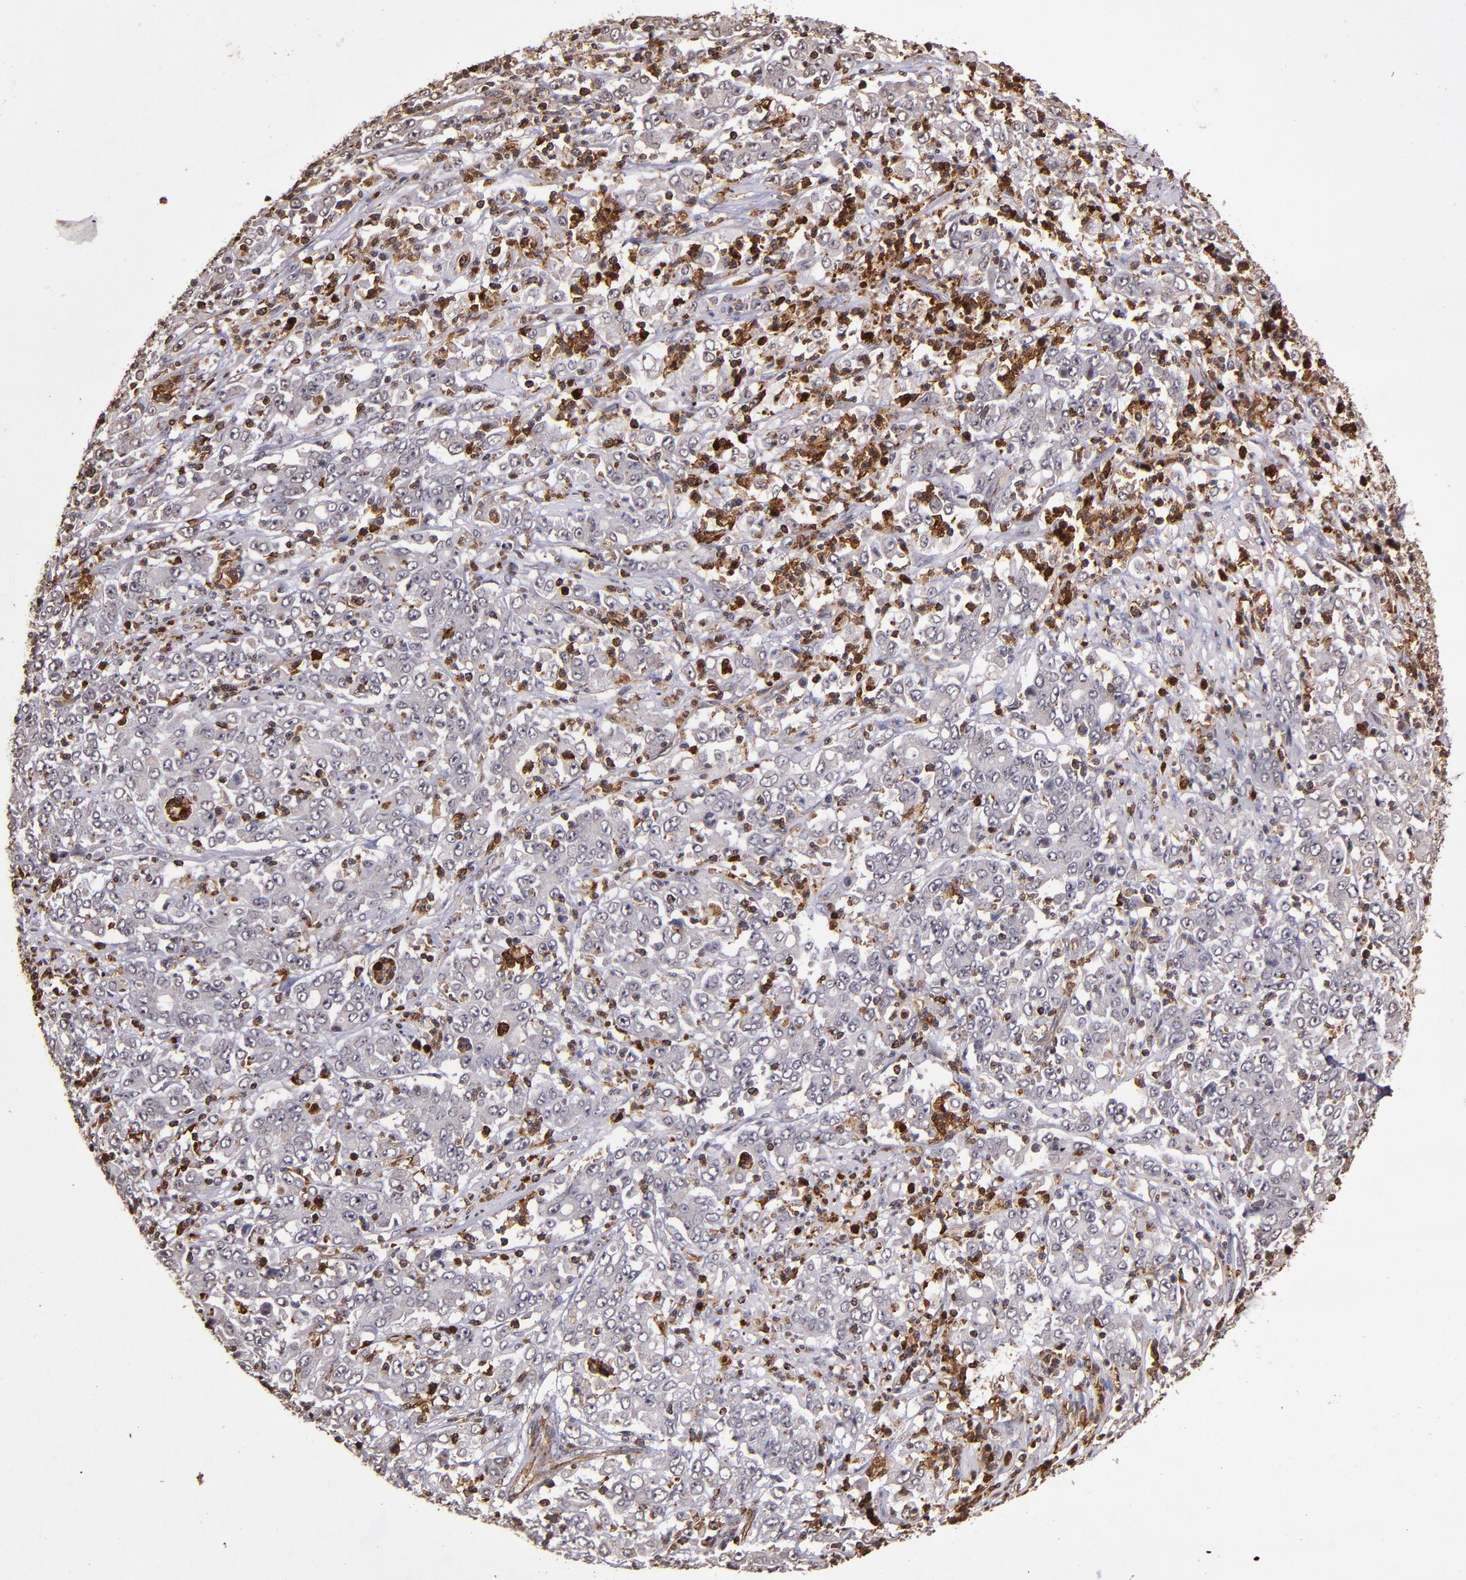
{"staining": {"intensity": "weak", "quantity": "<25%", "location": "cytoplasmic/membranous"}, "tissue": "stomach cancer", "cell_type": "Tumor cells", "image_type": "cancer", "snomed": [{"axis": "morphology", "description": "Adenocarcinoma, NOS"}, {"axis": "topography", "description": "Stomach, lower"}], "caption": "Tumor cells are negative for brown protein staining in stomach cancer.", "gene": "SLC2A3", "patient": {"sex": "female", "age": 71}}